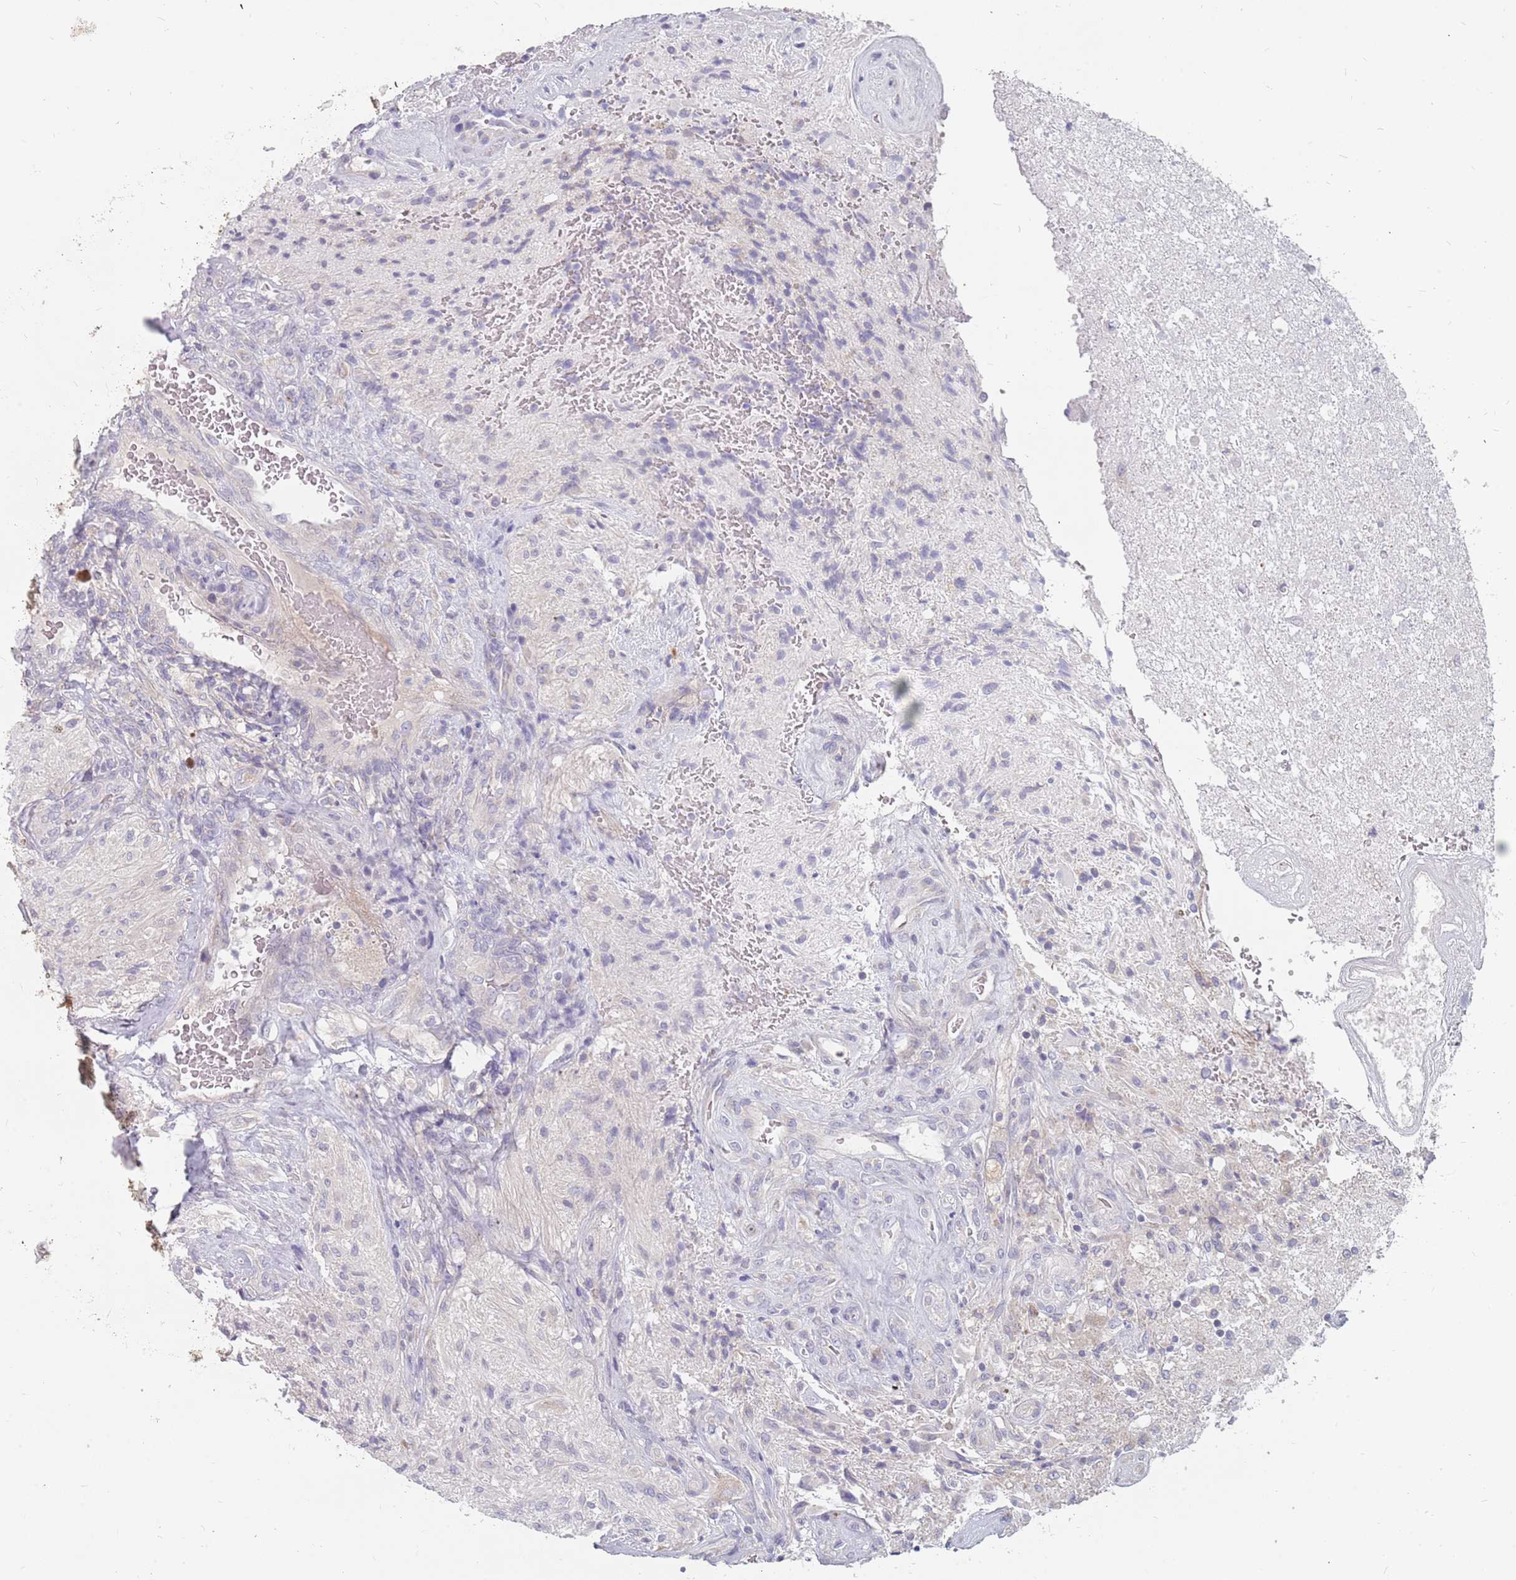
{"staining": {"intensity": "negative", "quantity": "none", "location": "none"}, "tissue": "glioma", "cell_type": "Tumor cells", "image_type": "cancer", "snomed": [{"axis": "morphology", "description": "Glioma, malignant, High grade"}, {"axis": "topography", "description": "Brain"}], "caption": "The image displays no staining of tumor cells in glioma. Brightfield microscopy of IHC stained with DAB (brown) and hematoxylin (blue), captured at high magnification.", "gene": "CMTR2", "patient": {"sex": "male", "age": 56}}